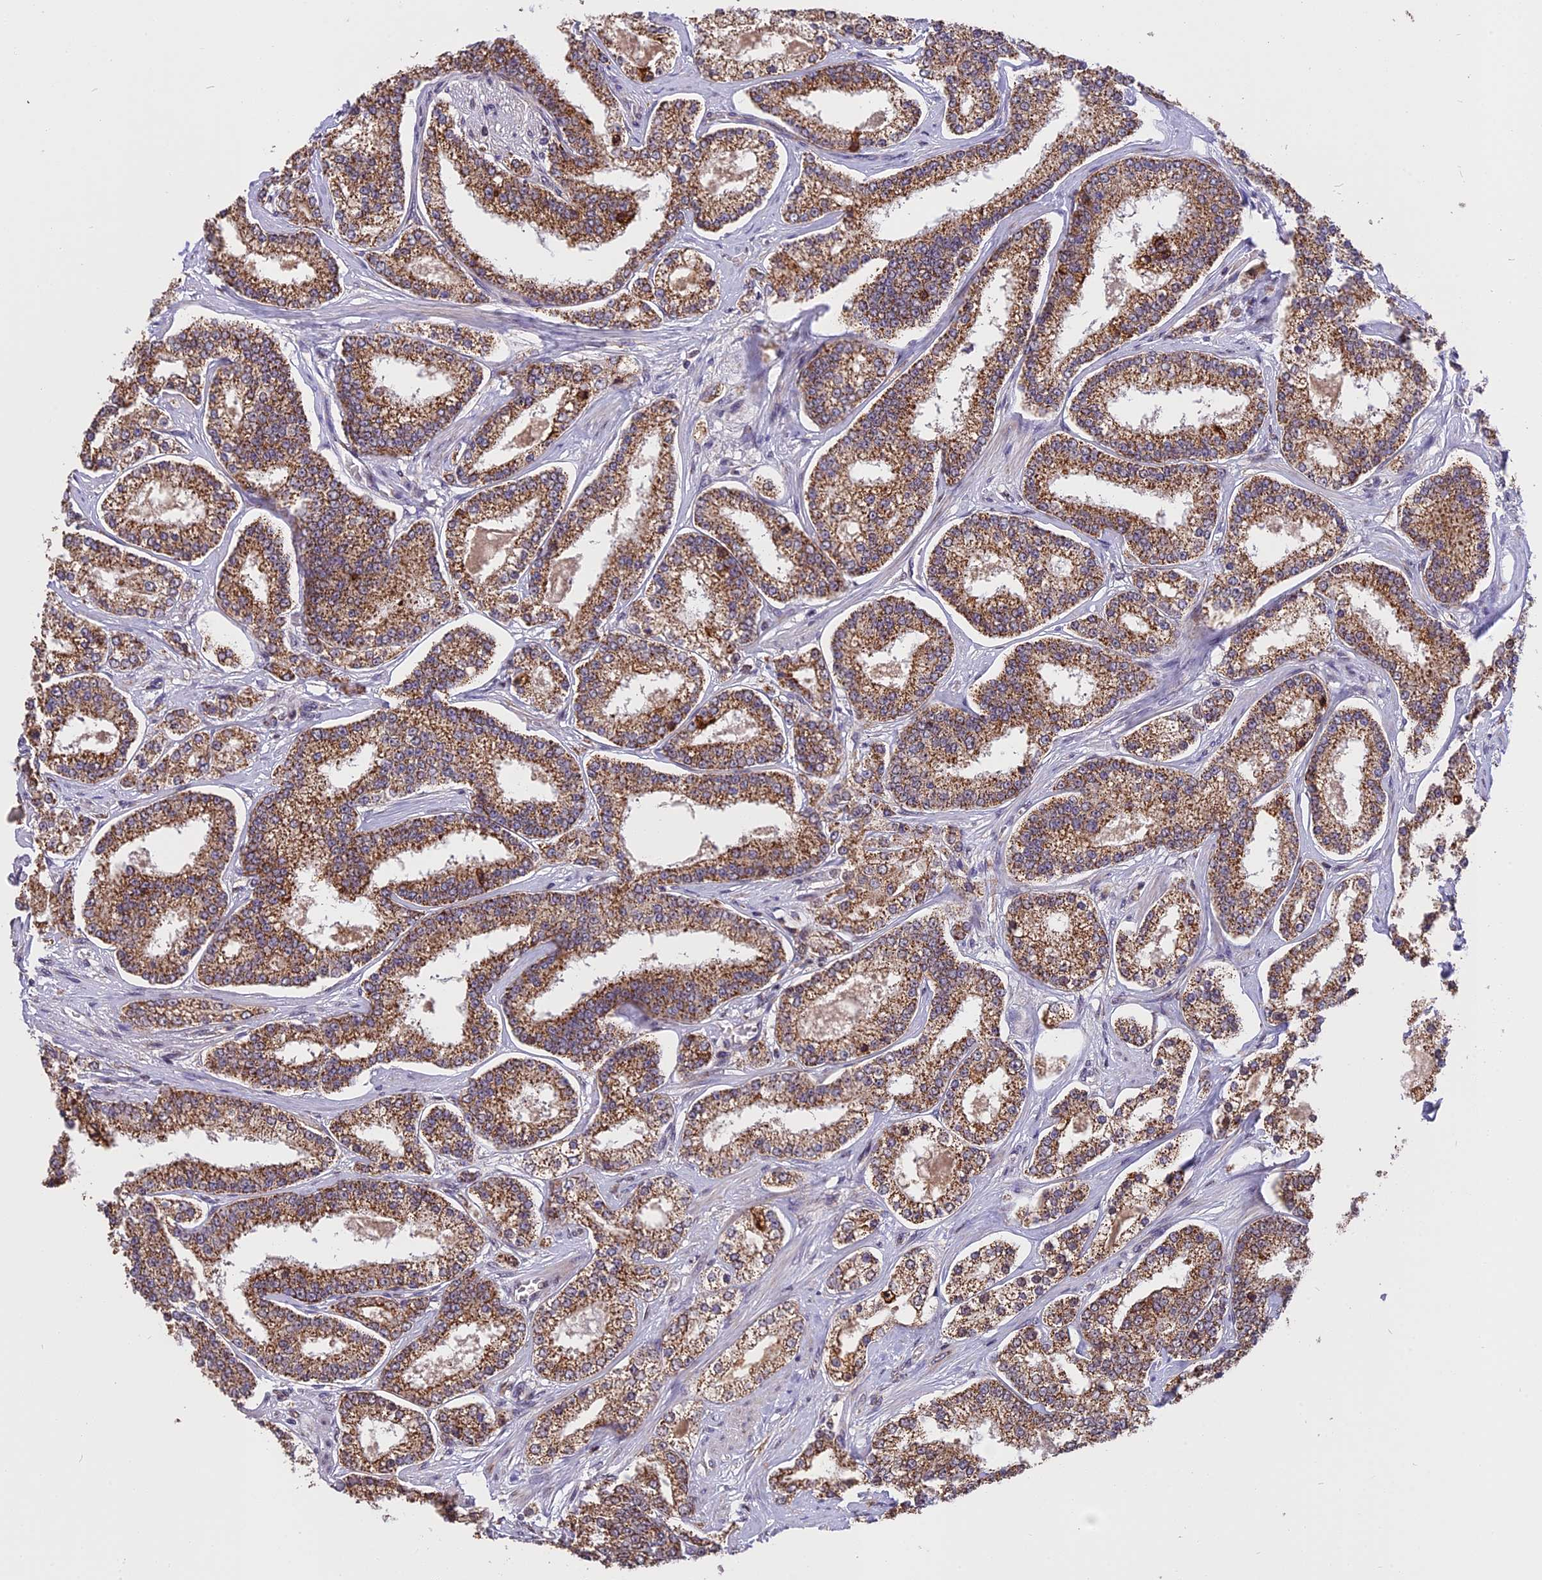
{"staining": {"intensity": "moderate", "quantity": ">75%", "location": "cytoplasmic/membranous"}, "tissue": "prostate cancer", "cell_type": "Tumor cells", "image_type": "cancer", "snomed": [{"axis": "morphology", "description": "Normal tissue, NOS"}, {"axis": "morphology", "description": "Adenocarcinoma, High grade"}, {"axis": "topography", "description": "Prostate"}], "caption": "Tumor cells show medium levels of moderate cytoplasmic/membranous expression in approximately >75% of cells in prostate high-grade adenocarcinoma.", "gene": "RERGL", "patient": {"sex": "male", "age": 83}}